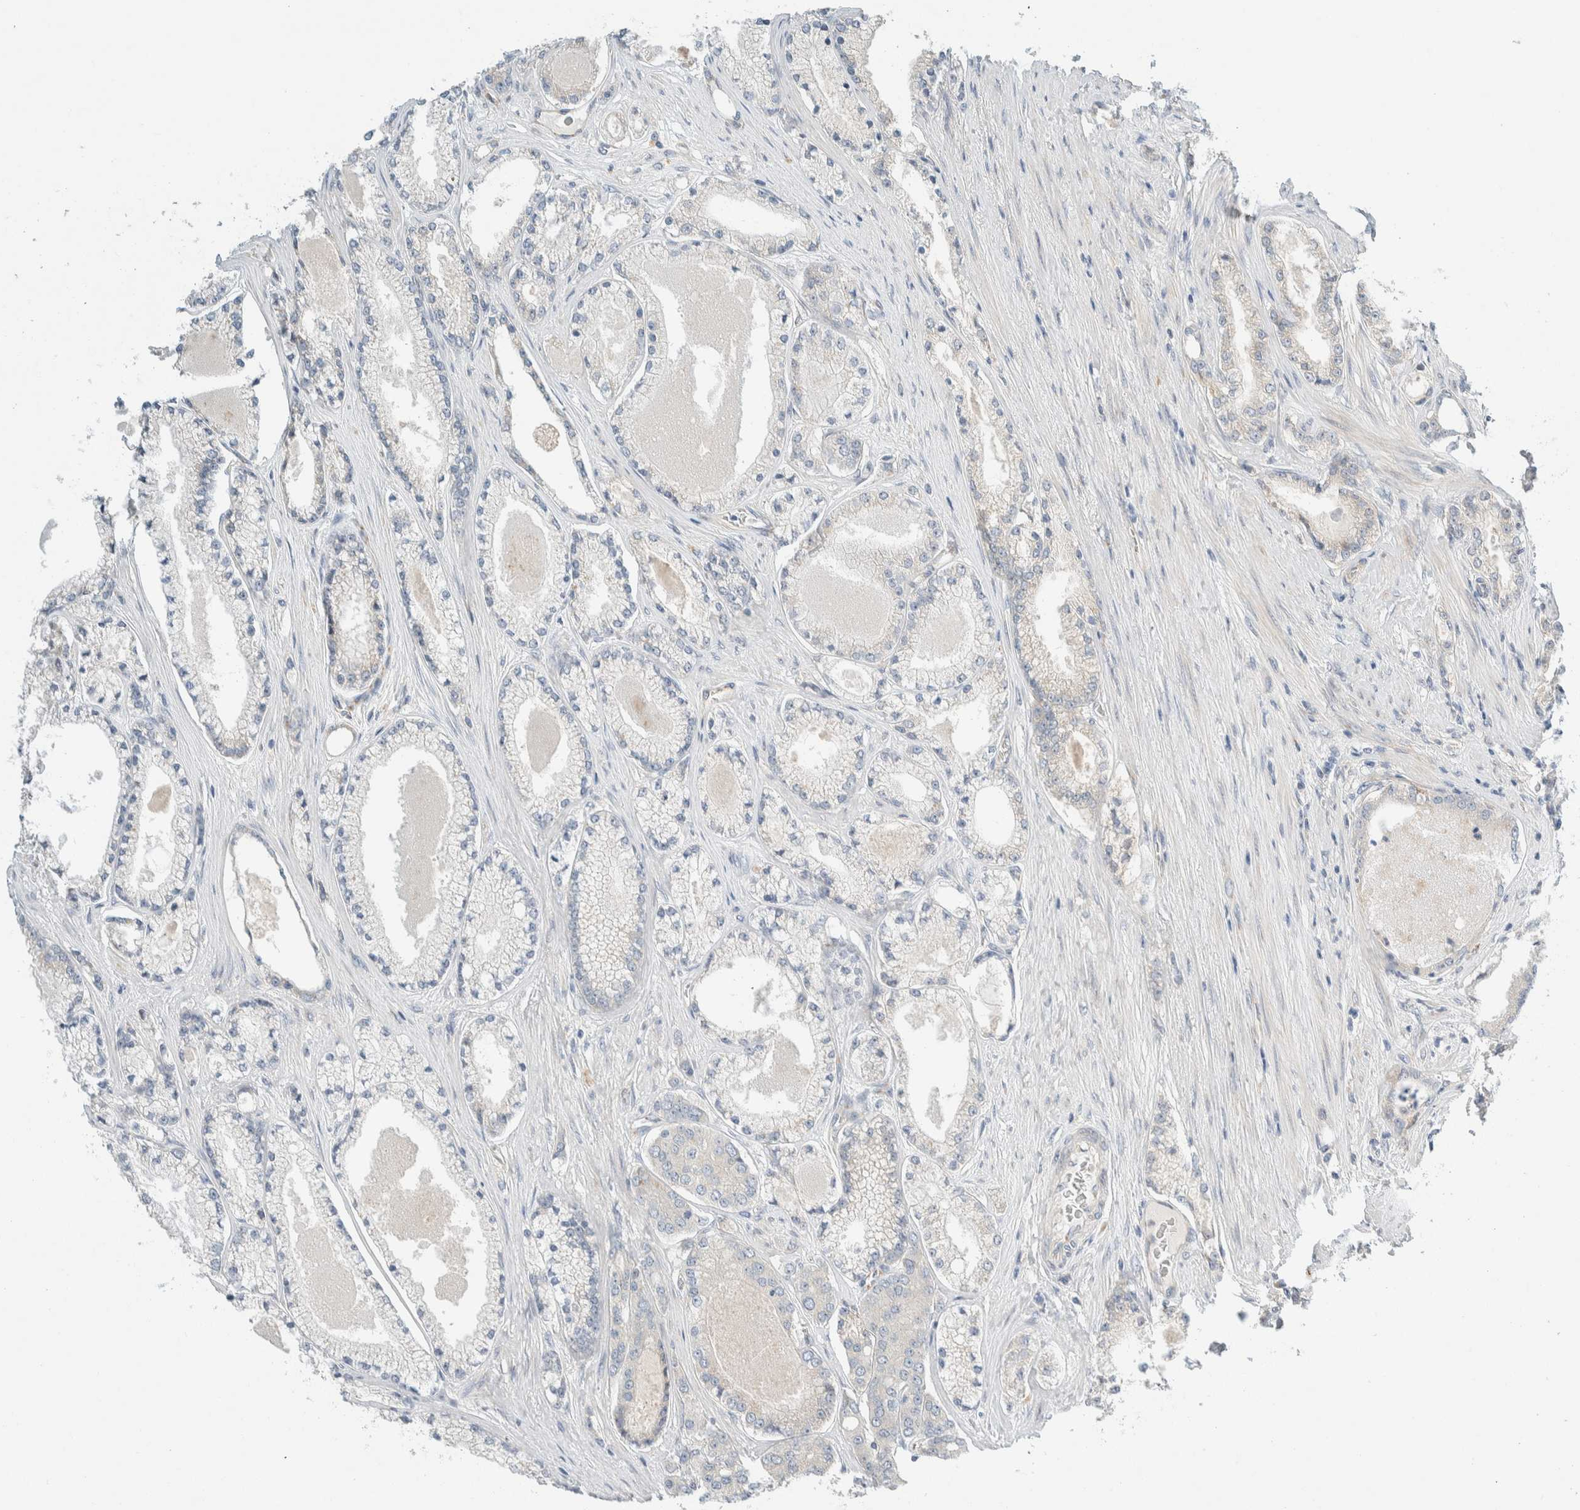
{"staining": {"intensity": "weak", "quantity": "<25%", "location": "cytoplasmic/membranous"}, "tissue": "prostate cancer", "cell_type": "Tumor cells", "image_type": "cancer", "snomed": [{"axis": "morphology", "description": "Adenocarcinoma, High grade"}, {"axis": "topography", "description": "Prostate"}], "caption": "The image reveals no significant staining in tumor cells of adenocarcinoma (high-grade) (prostate).", "gene": "TMEM184B", "patient": {"sex": "male", "age": 71}}